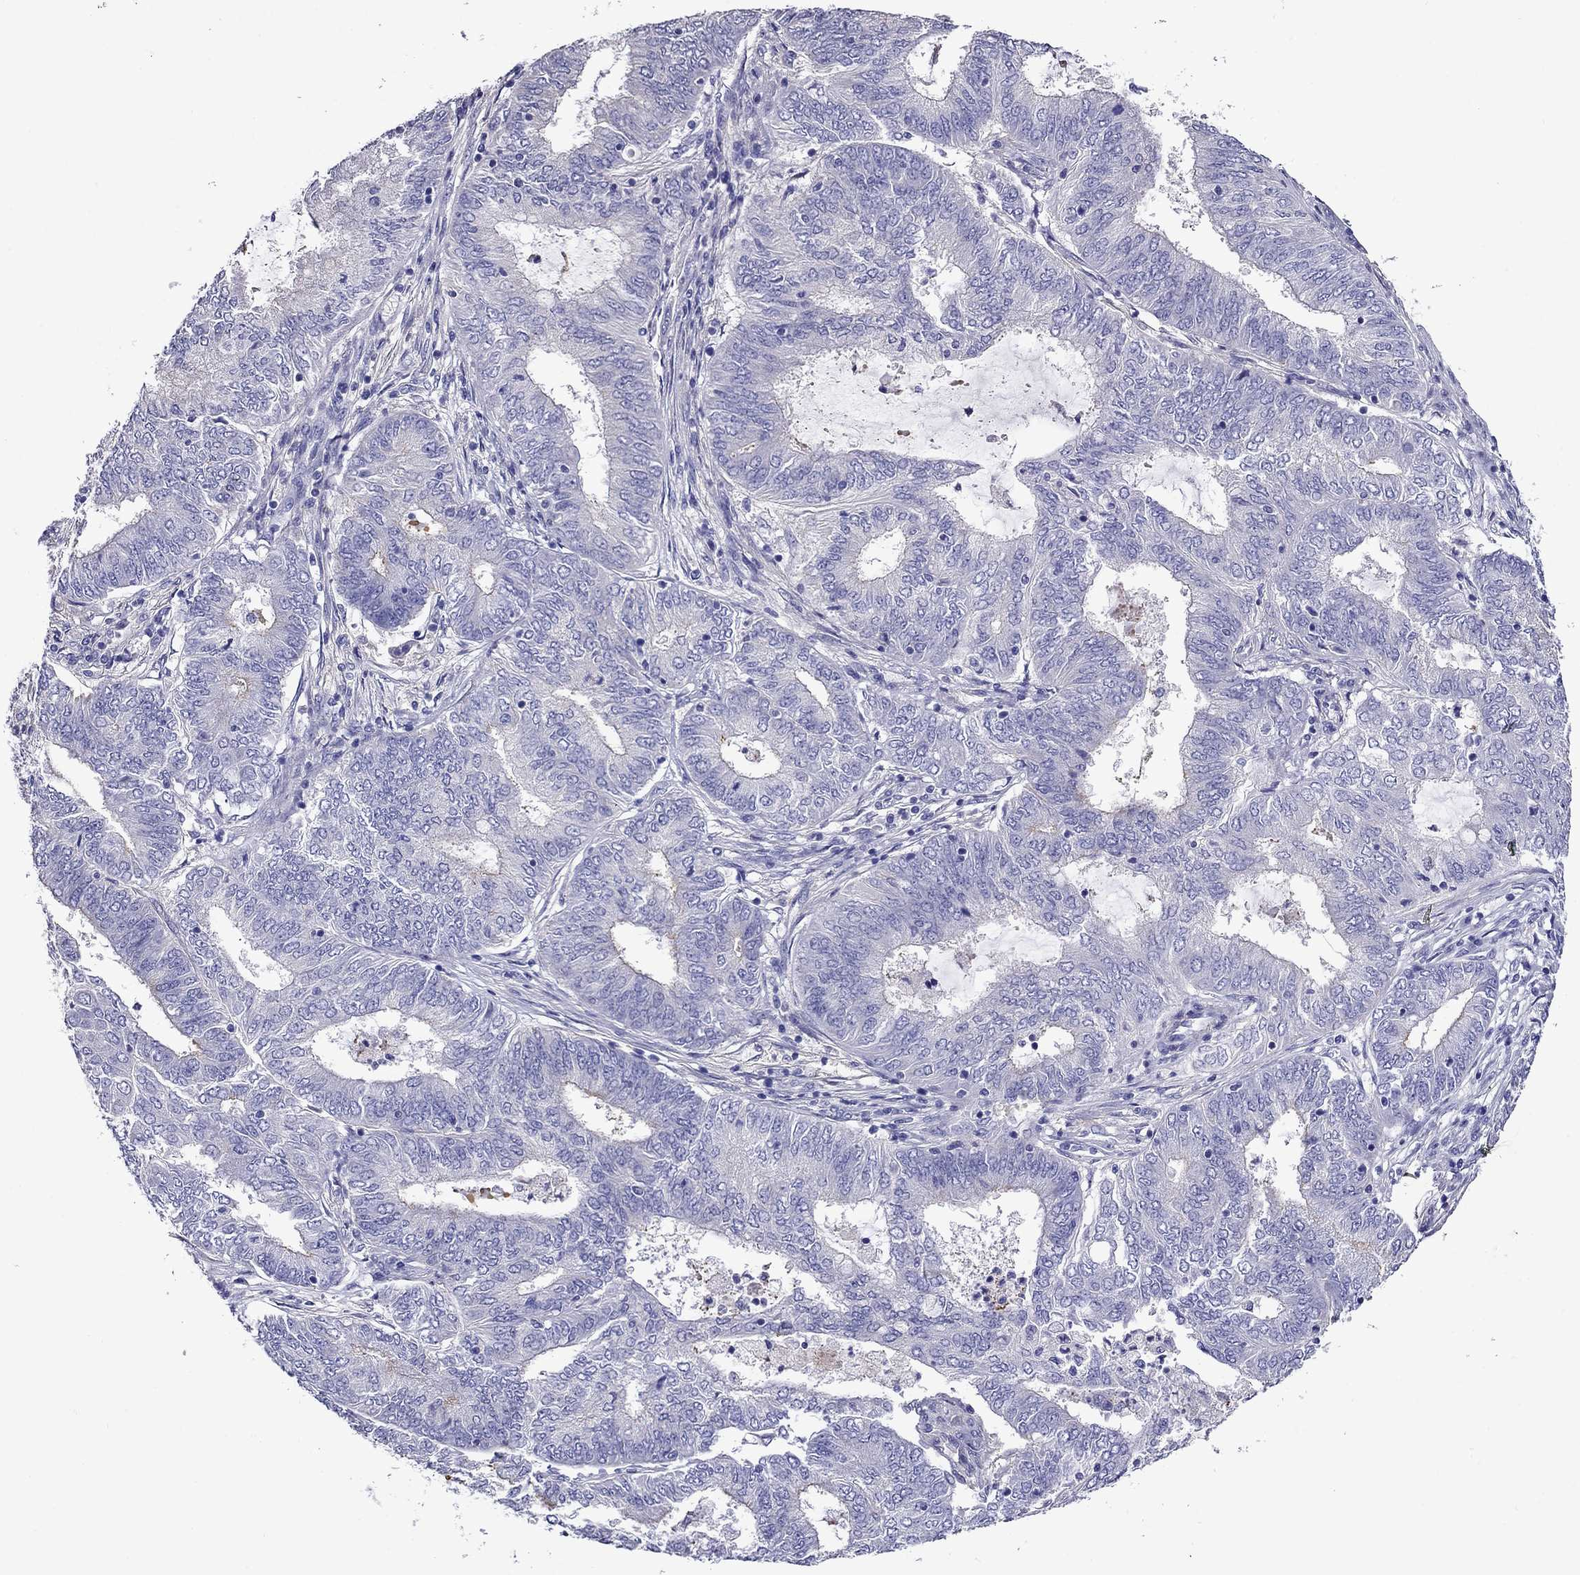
{"staining": {"intensity": "negative", "quantity": "none", "location": "none"}, "tissue": "endometrial cancer", "cell_type": "Tumor cells", "image_type": "cancer", "snomed": [{"axis": "morphology", "description": "Adenocarcinoma, NOS"}, {"axis": "topography", "description": "Endometrium"}], "caption": "This is an IHC histopathology image of adenocarcinoma (endometrial). There is no expression in tumor cells.", "gene": "SCG2", "patient": {"sex": "female", "age": 62}}